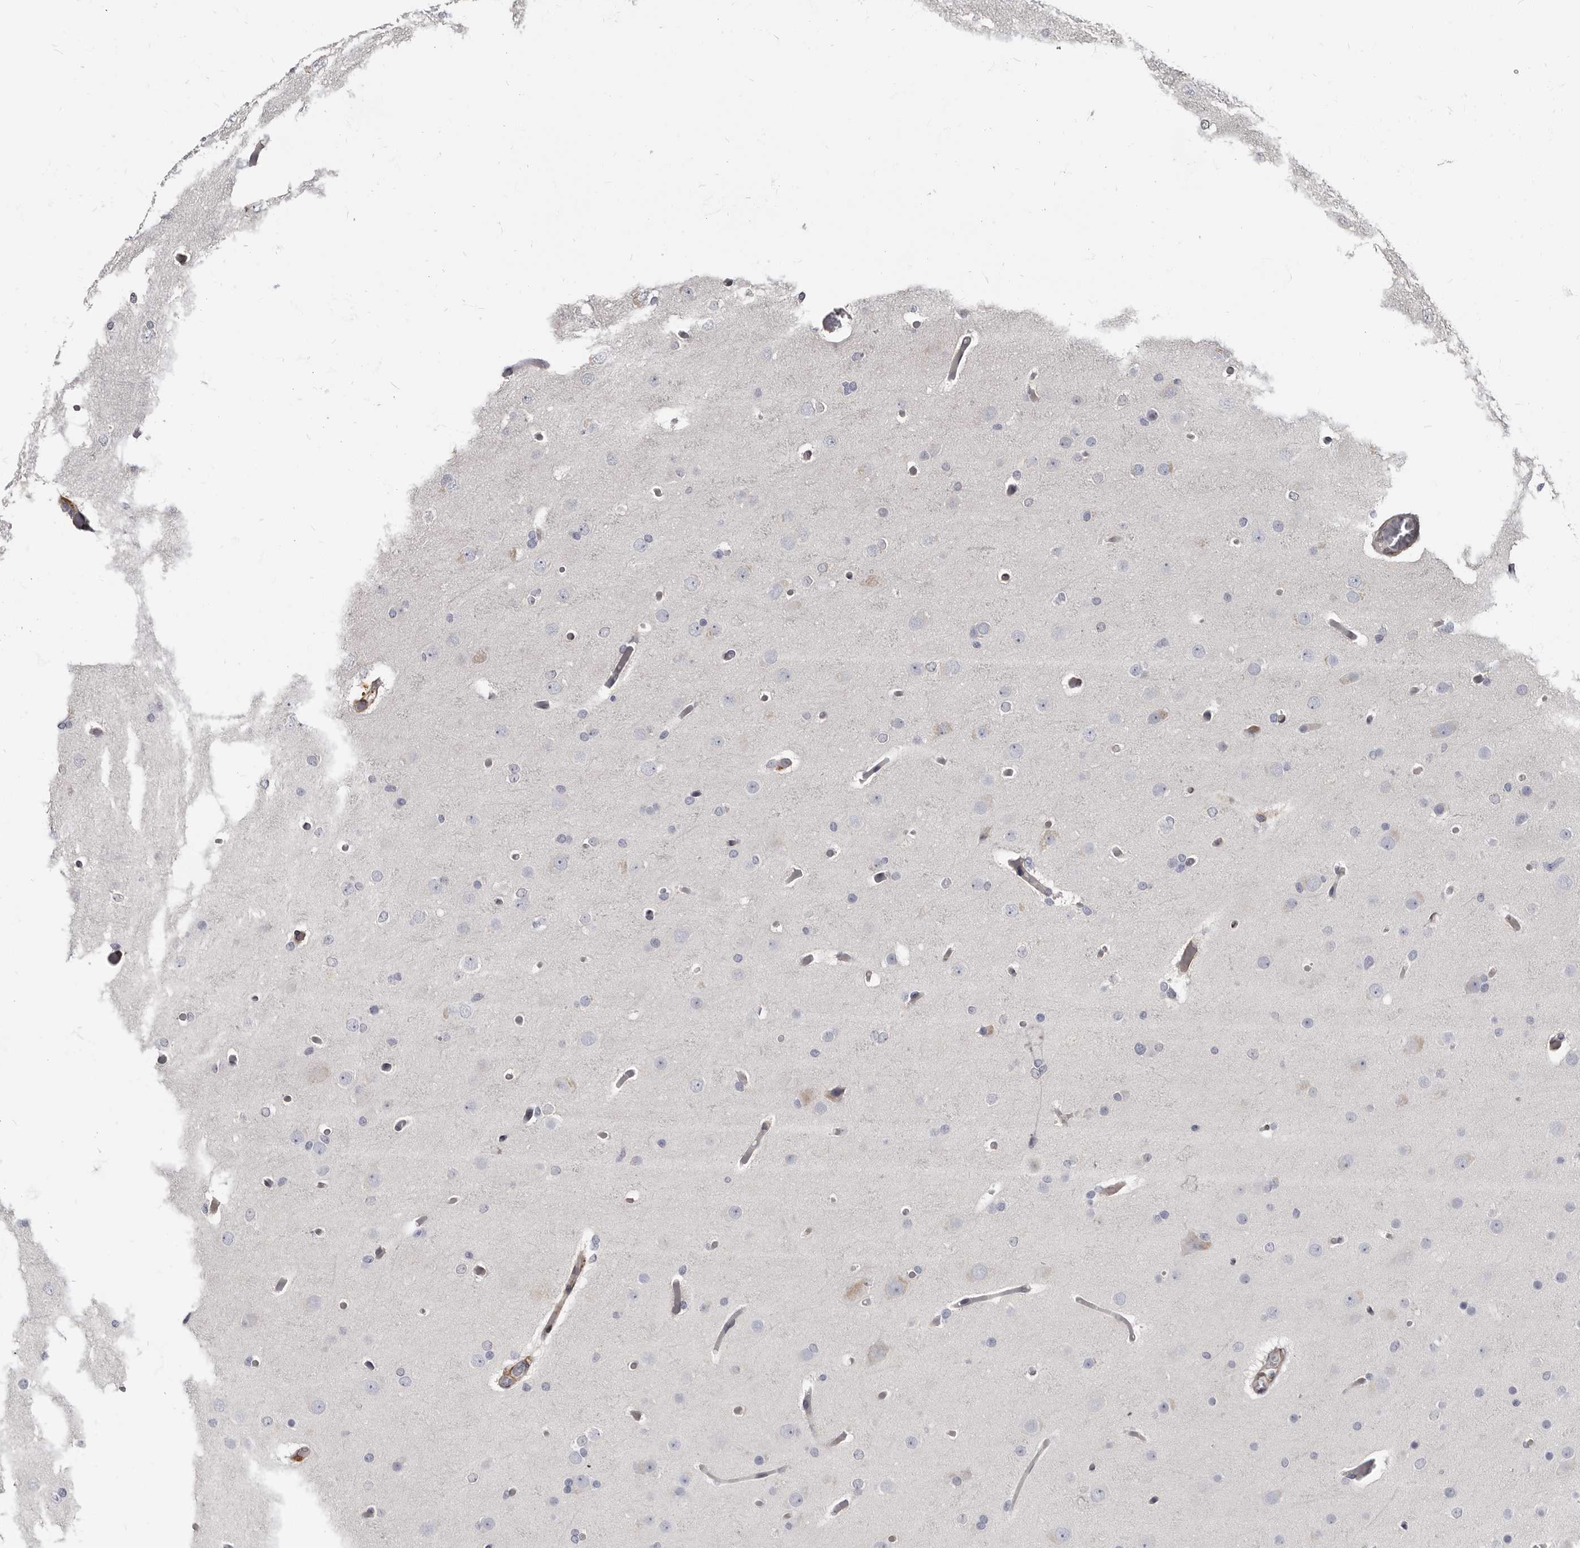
{"staining": {"intensity": "negative", "quantity": "none", "location": "none"}, "tissue": "glioma", "cell_type": "Tumor cells", "image_type": "cancer", "snomed": [{"axis": "morphology", "description": "Glioma, malignant, High grade"}, {"axis": "topography", "description": "Cerebral cortex"}], "caption": "The histopathology image displays no staining of tumor cells in malignant high-grade glioma. Nuclei are stained in blue.", "gene": "MRGPRF", "patient": {"sex": "female", "age": 36}}